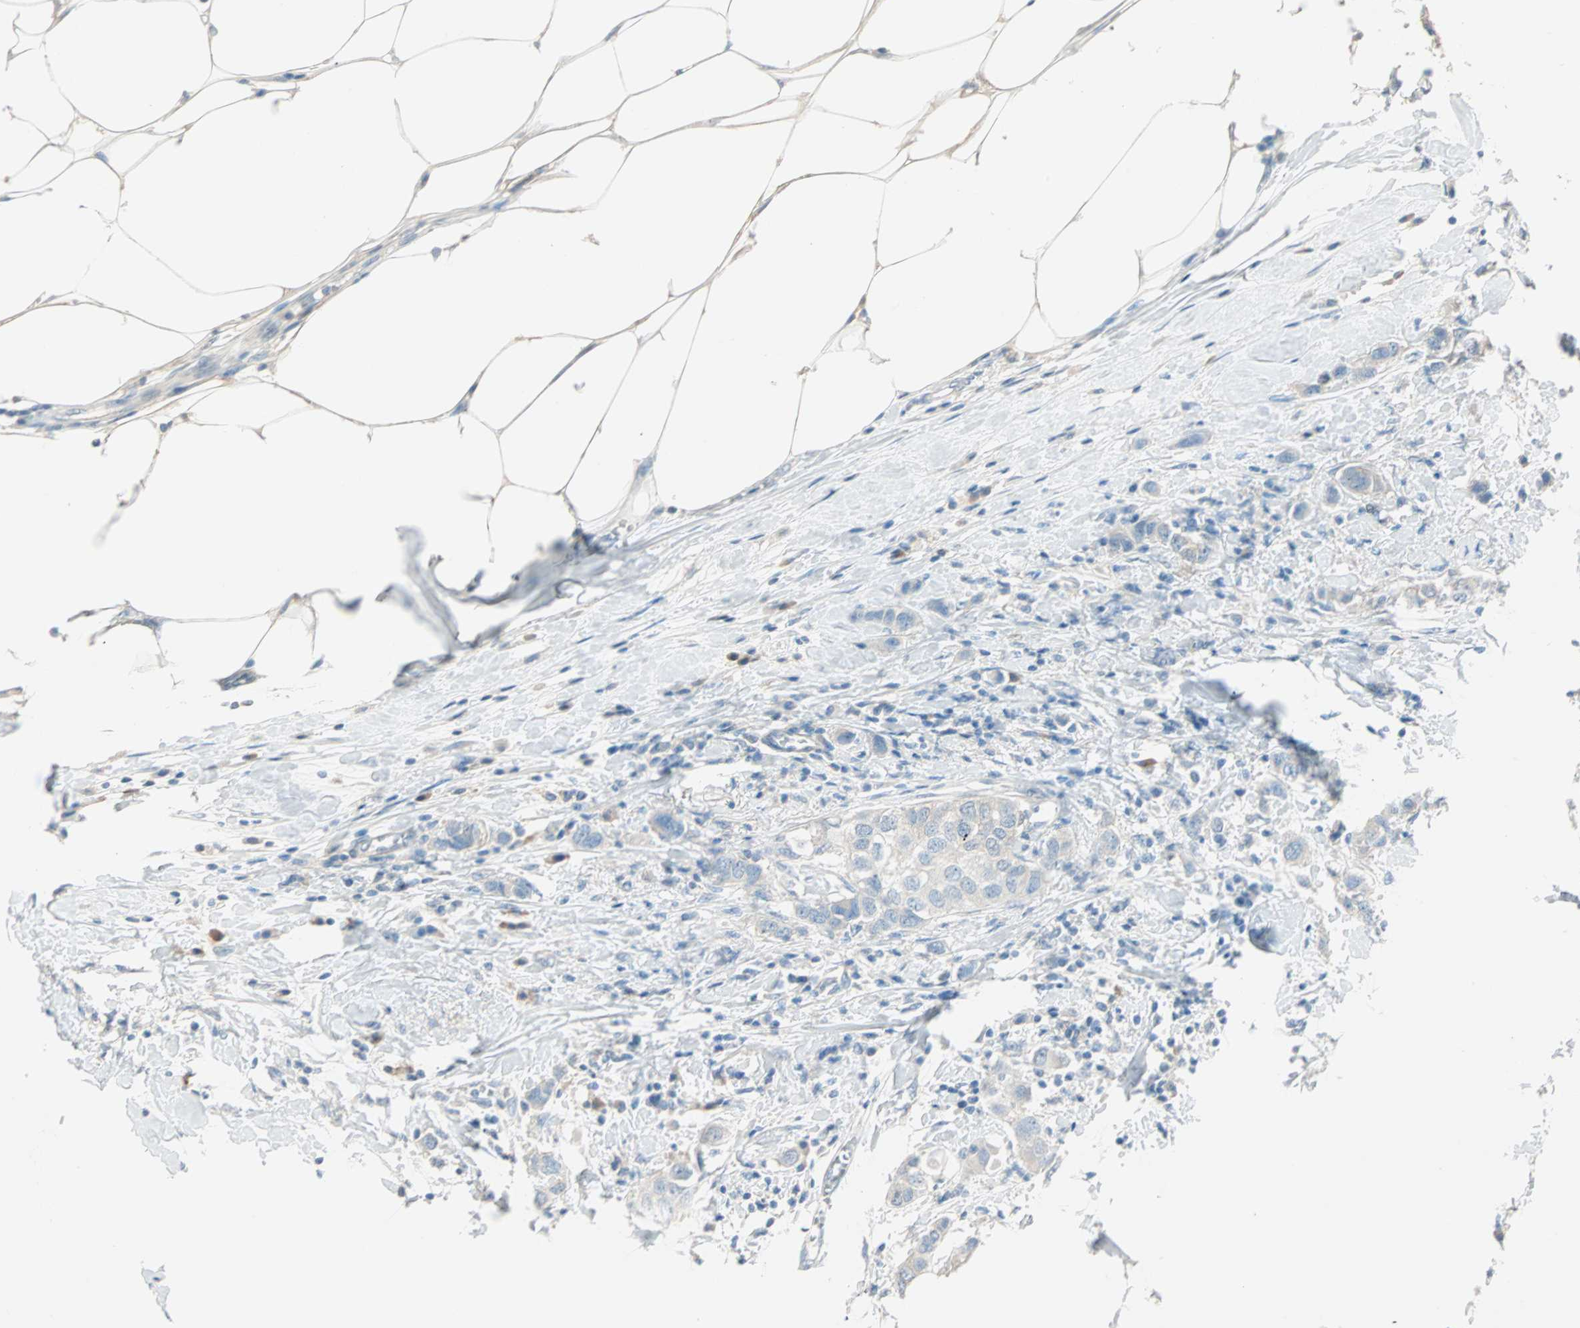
{"staining": {"intensity": "negative", "quantity": "none", "location": "none"}, "tissue": "breast cancer", "cell_type": "Tumor cells", "image_type": "cancer", "snomed": [{"axis": "morphology", "description": "Duct carcinoma"}, {"axis": "topography", "description": "Breast"}], "caption": "High magnification brightfield microscopy of intraductal carcinoma (breast) stained with DAB (3,3'-diaminobenzidine) (brown) and counterstained with hematoxylin (blue): tumor cells show no significant staining.", "gene": "ATF6", "patient": {"sex": "female", "age": 50}}